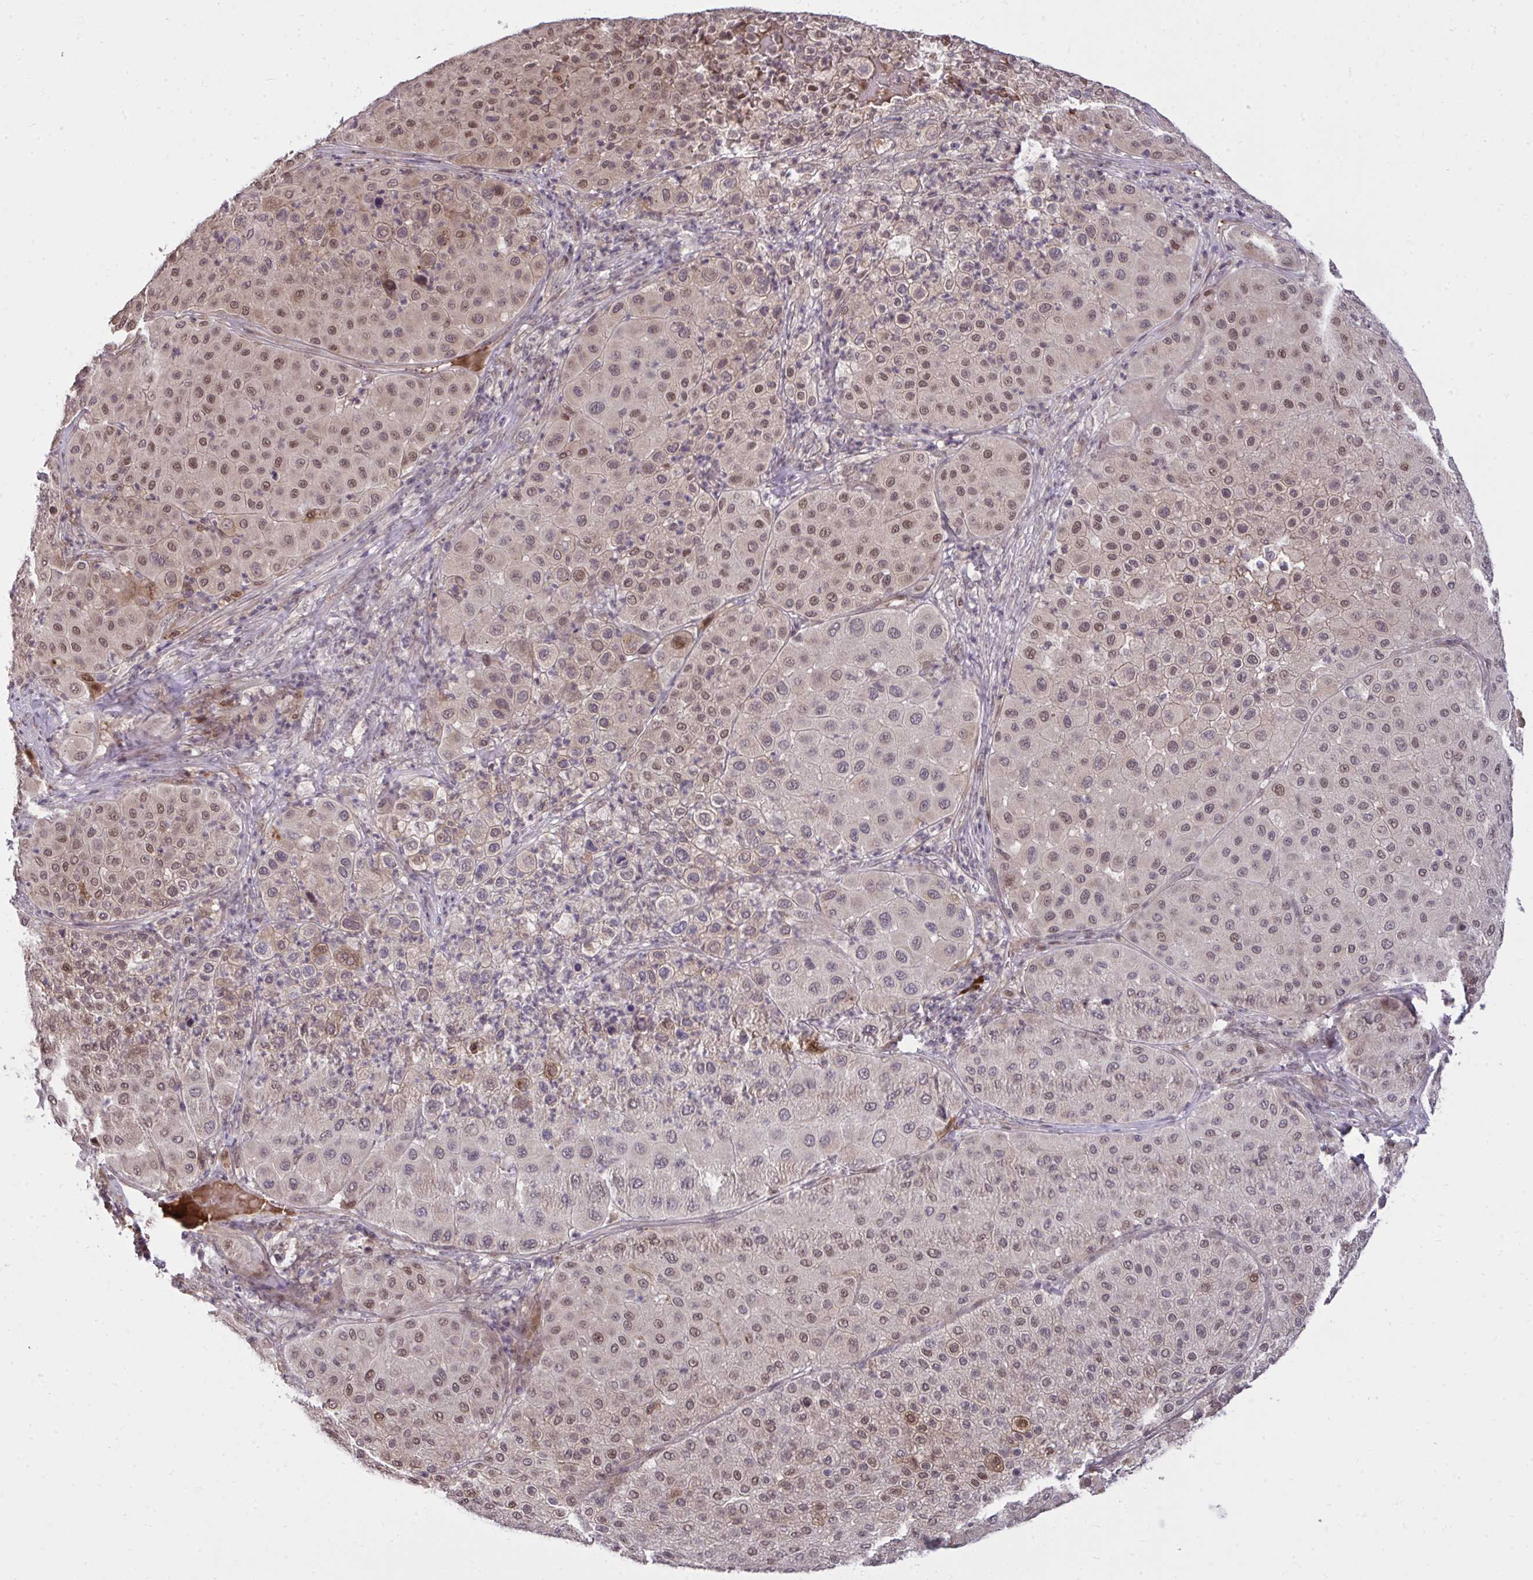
{"staining": {"intensity": "moderate", "quantity": ">75%", "location": "cytoplasmic/membranous,nuclear"}, "tissue": "melanoma", "cell_type": "Tumor cells", "image_type": "cancer", "snomed": [{"axis": "morphology", "description": "Malignant melanoma, Metastatic site"}, {"axis": "topography", "description": "Smooth muscle"}], "caption": "Melanoma stained with a protein marker shows moderate staining in tumor cells.", "gene": "ZSCAN9", "patient": {"sex": "male", "age": 41}}